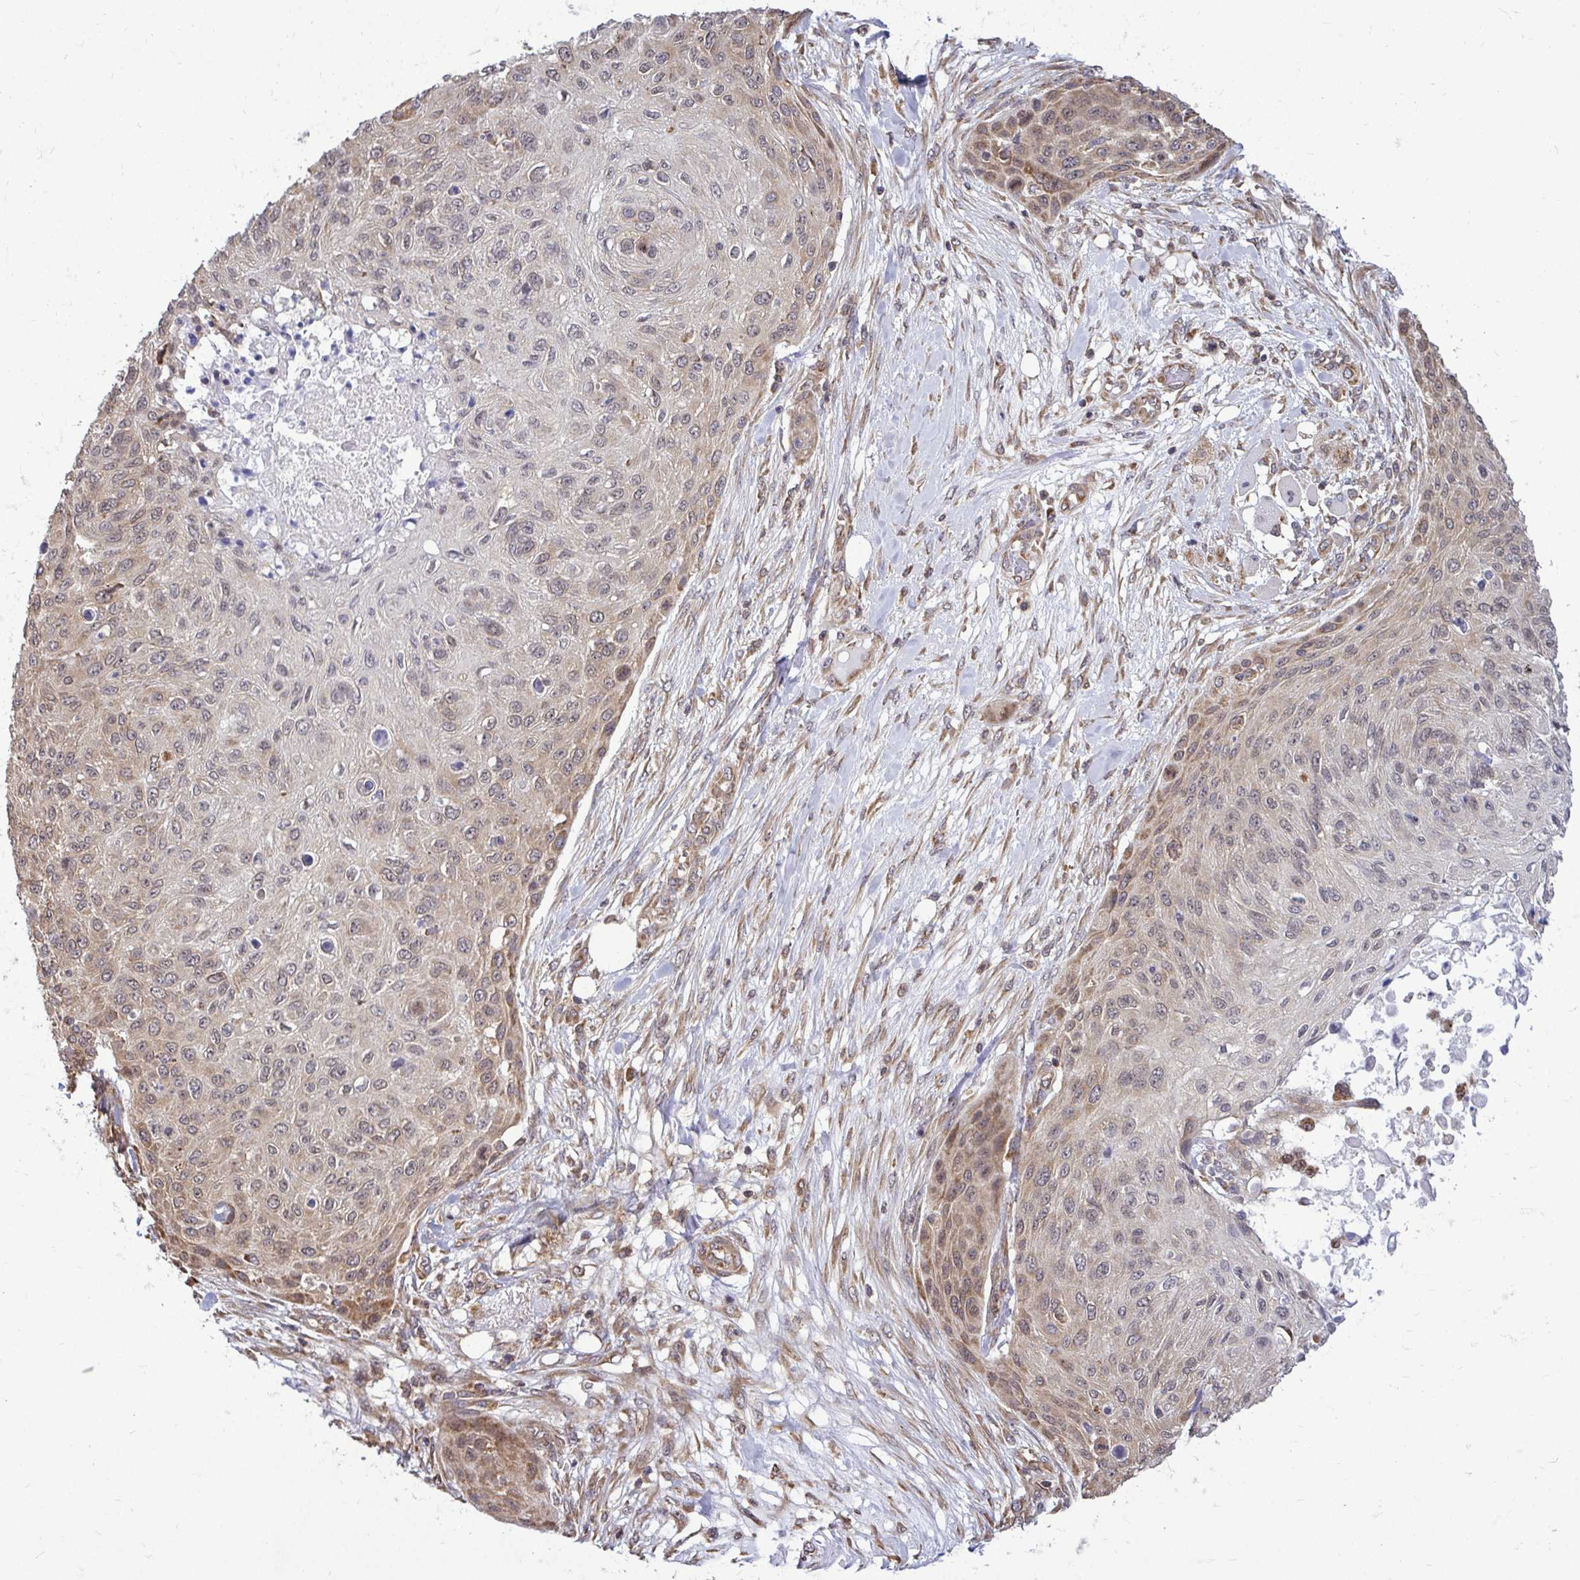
{"staining": {"intensity": "moderate", "quantity": "25%-75%", "location": "cytoplasmic/membranous"}, "tissue": "skin cancer", "cell_type": "Tumor cells", "image_type": "cancer", "snomed": [{"axis": "morphology", "description": "Squamous cell carcinoma, NOS"}, {"axis": "topography", "description": "Skin"}], "caption": "Immunohistochemical staining of squamous cell carcinoma (skin) demonstrates medium levels of moderate cytoplasmic/membranous staining in about 25%-75% of tumor cells.", "gene": "FMR1", "patient": {"sex": "female", "age": 87}}